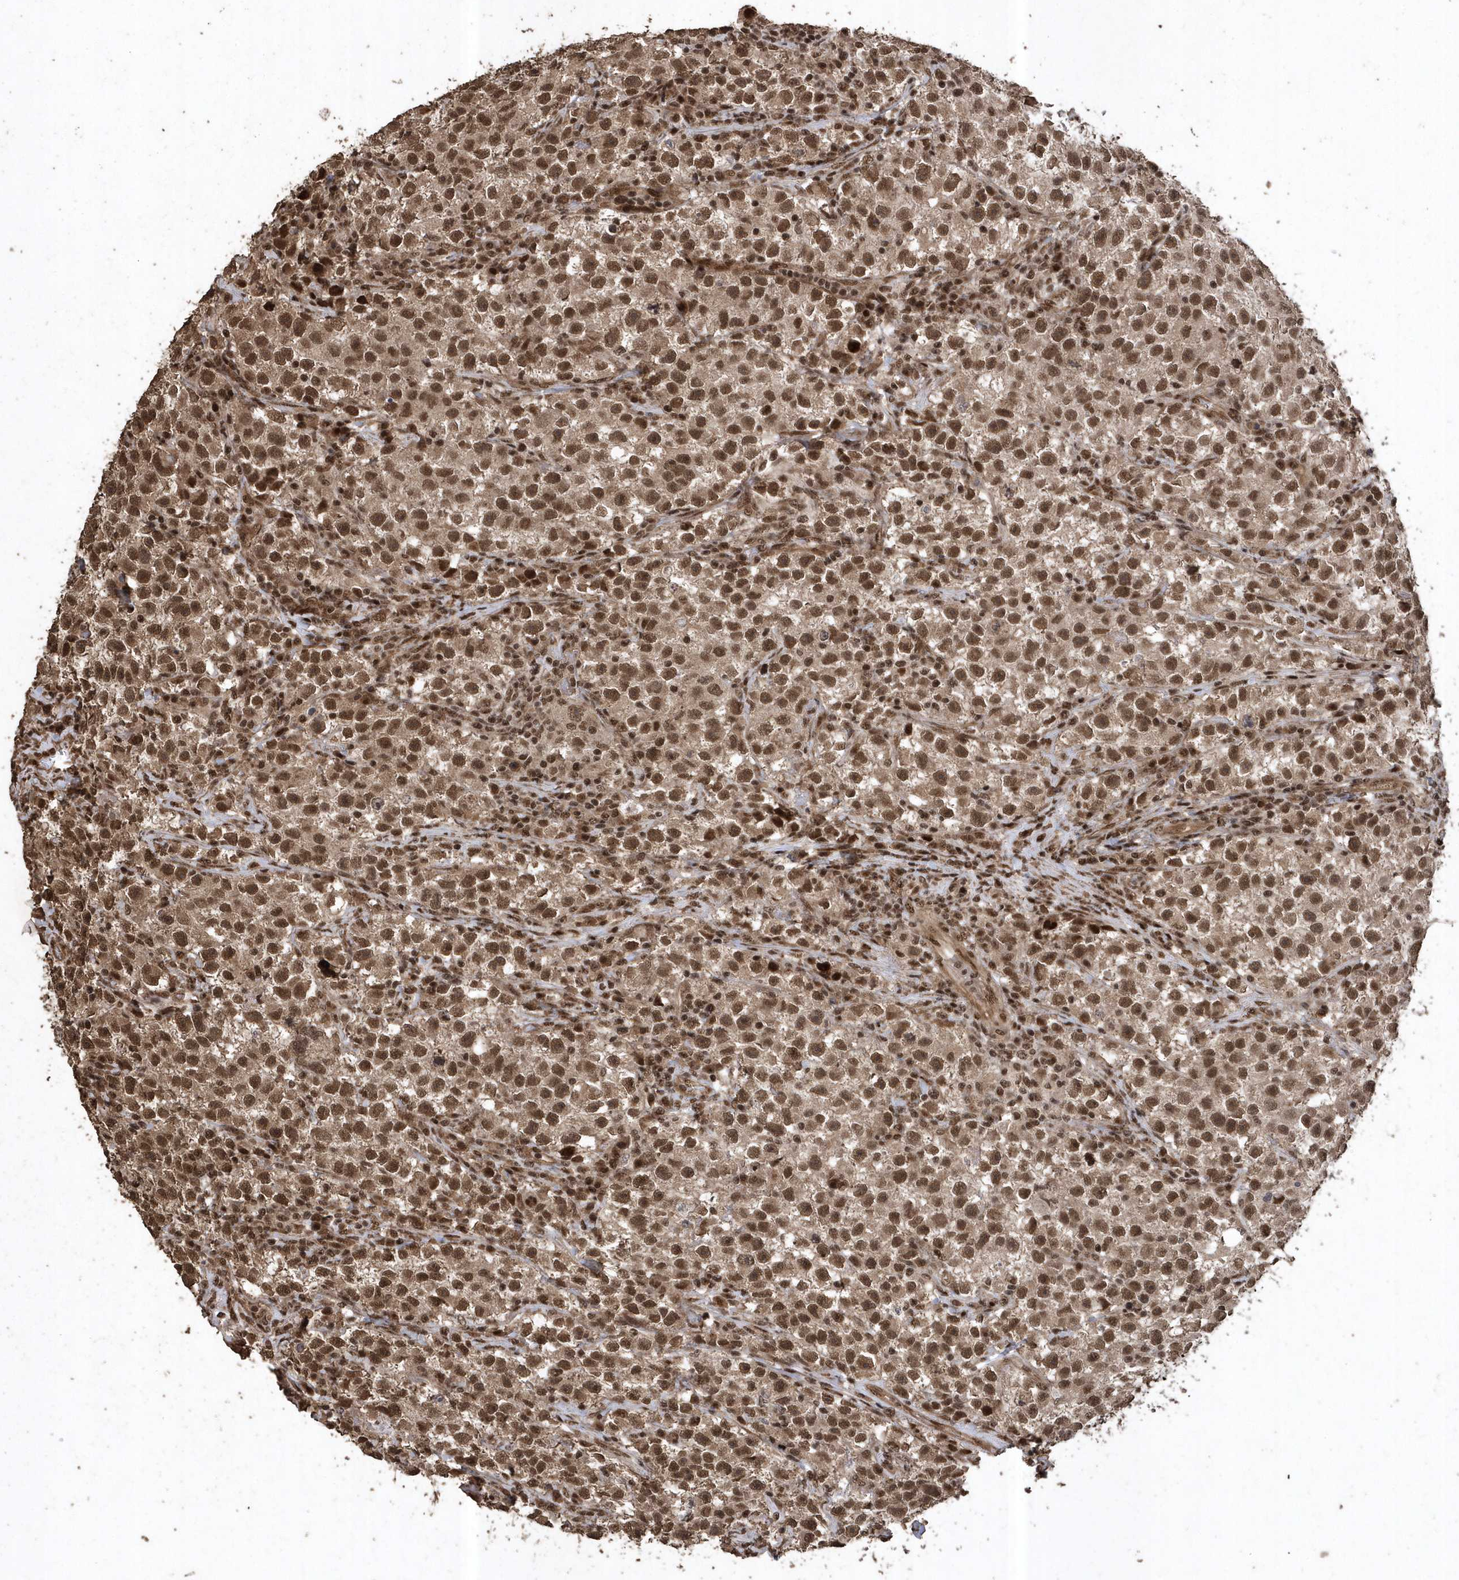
{"staining": {"intensity": "moderate", "quantity": ">75%", "location": "nuclear"}, "tissue": "testis cancer", "cell_type": "Tumor cells", "image_type": "cancer", "snomed": [{"axis": "morphology", "description": "Seminoma, NOS"}, {"axis": "topography", "description": "Testis"}], "caption": "Immunohistochemical staining of human testis cancer (seminoma) demonstrates medium levels of moderate nuclear protein staining in approximately >75% of tumor cells.", "gene": "INTS12", "patient": {"sex": "male", "age": 22}}